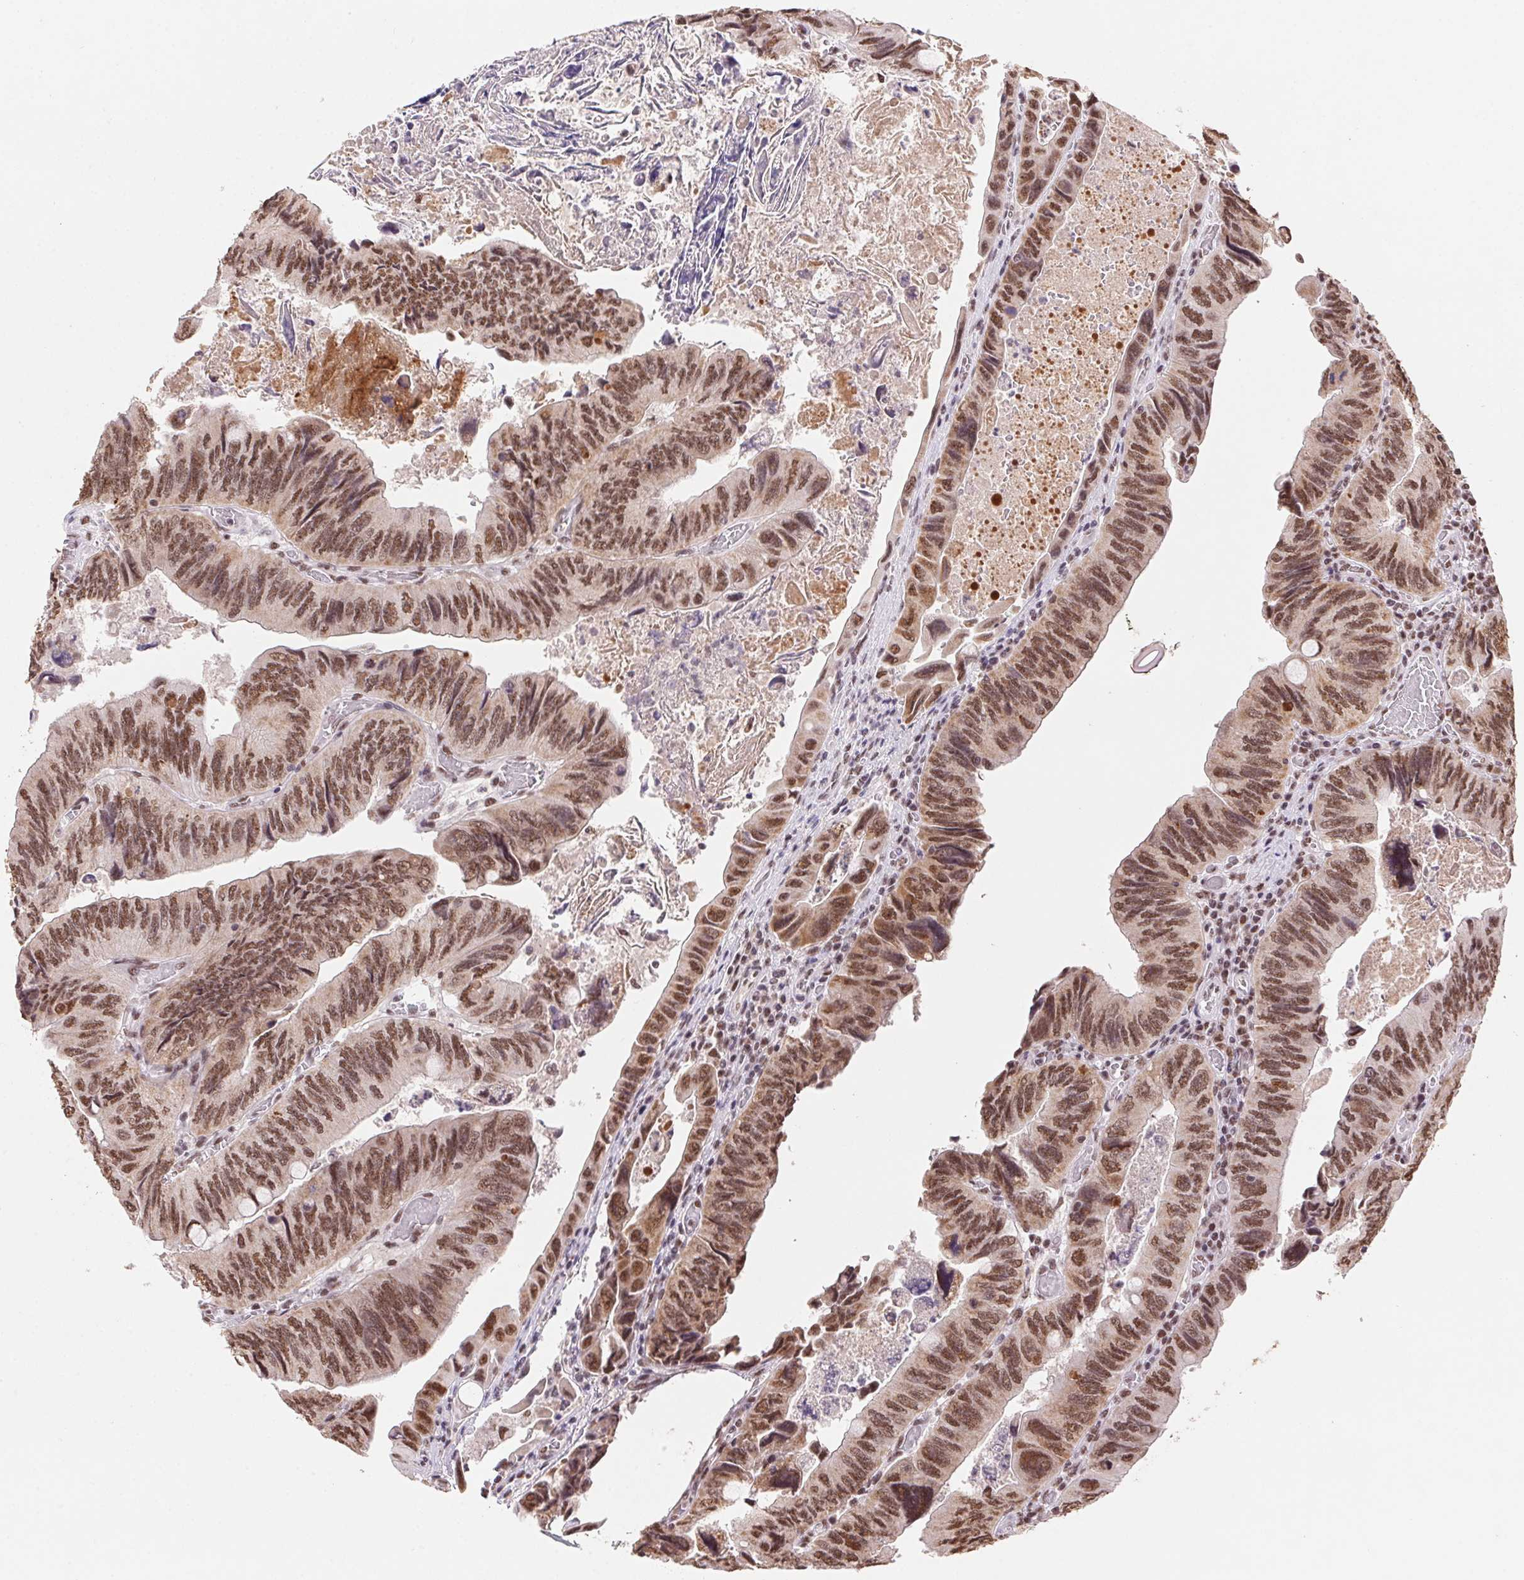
{"staining": {"intensity": "moderate", "quantity": ">75%", "location": "nuclear"}, "tissue": "colorectal cancer", "cell_type": "Tumor cells", "image_type": "cancer", "snomed": [{"axis": "morphology", "description": "Adenocarcinoma, NOS"}, {"axis": "topography", "description": "Colon"}], "caption": "This histopathology image demonstrates adenocarcinoma (colorectal) stained with IHC to label a protein in brown. The nuclear of tumor cells show moderate positivity for the protein. Nuclei are counter-stained blue.", "gene": "SNRPG", "patient": {"sex": "female", "age": 84}}